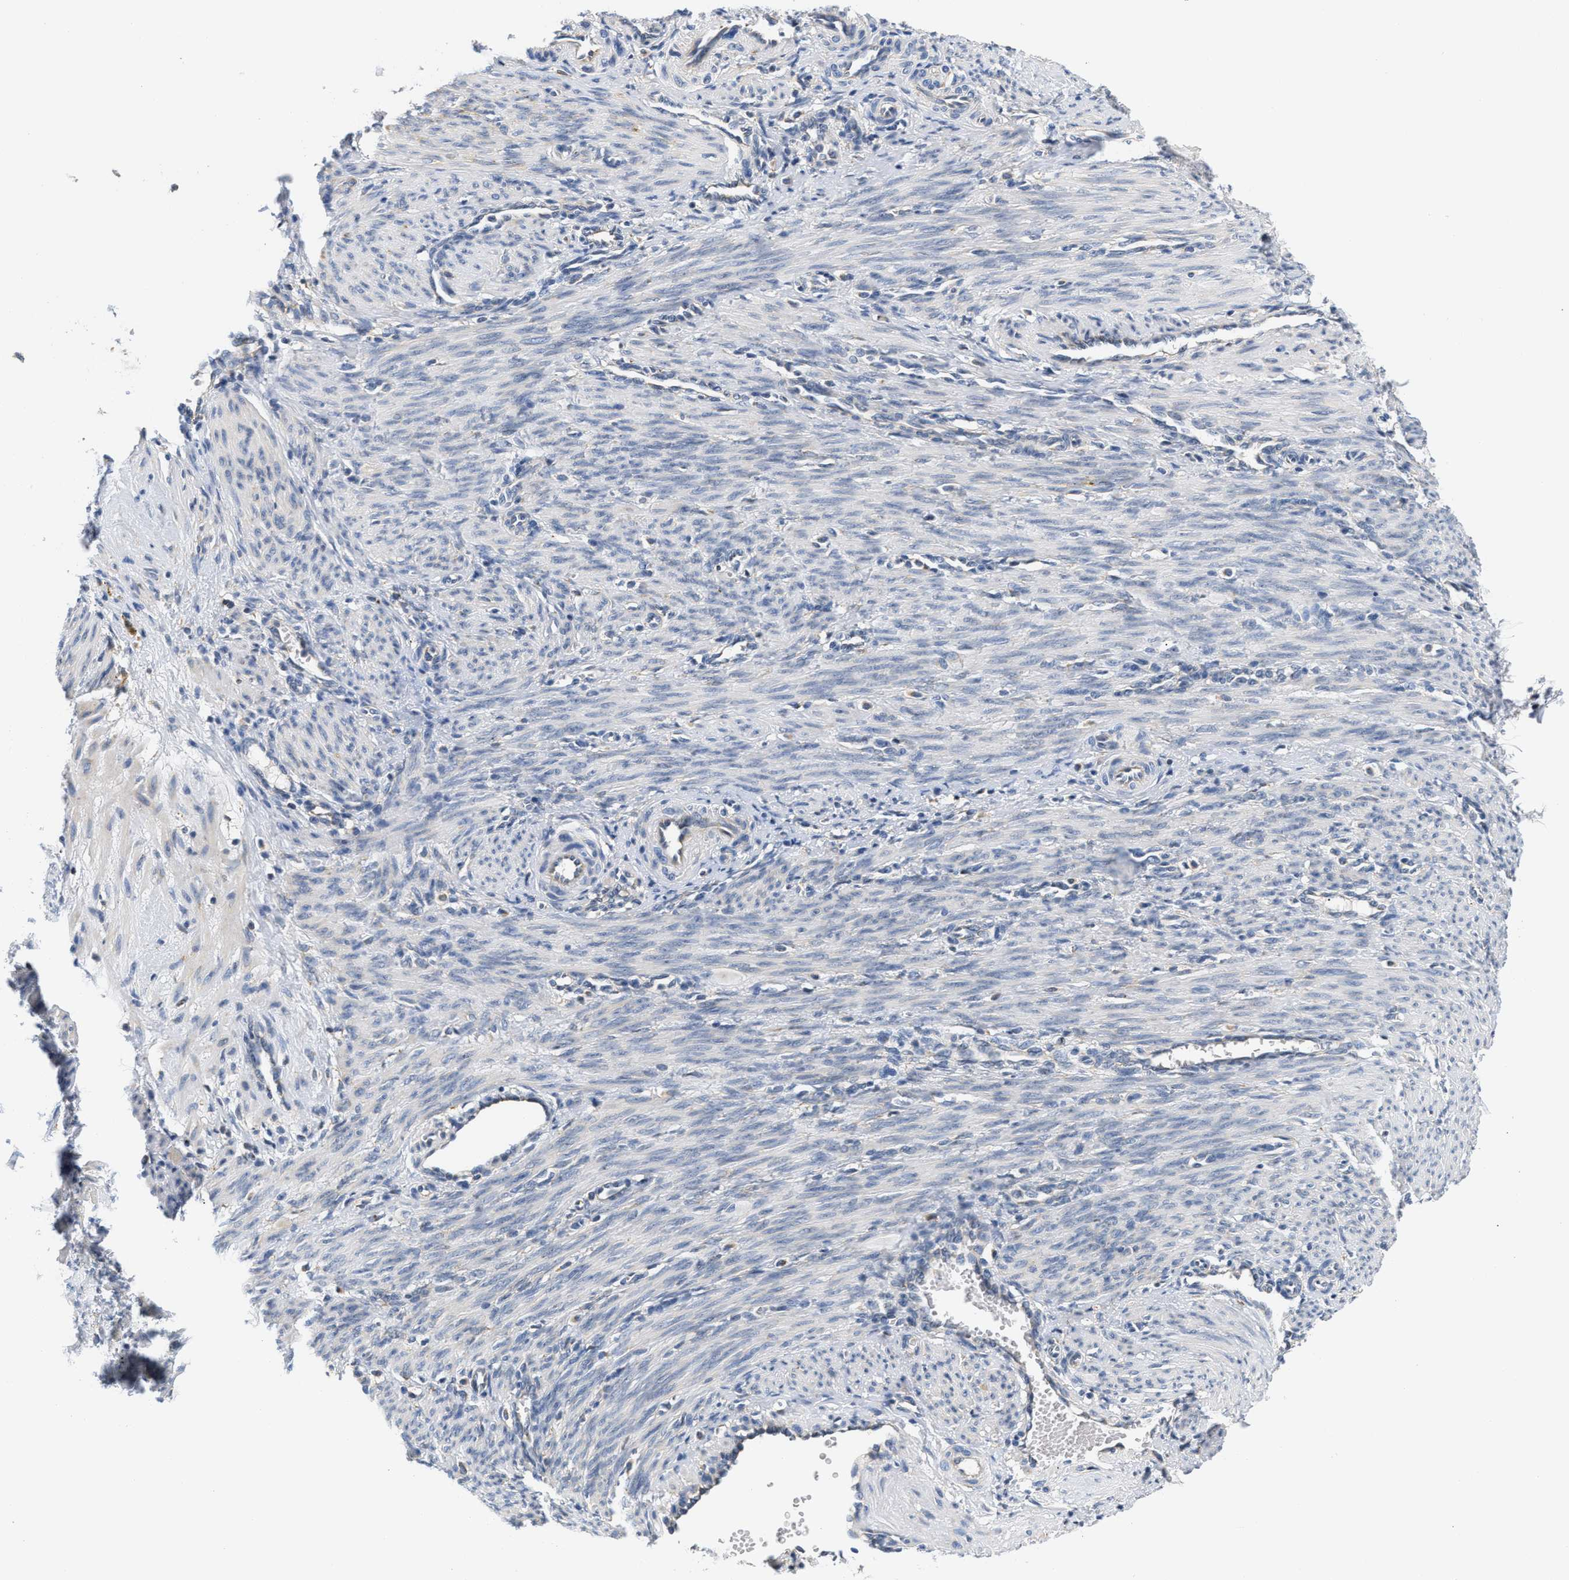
{"staining": {"intensity": "negative", "quantity": "none", "location": "none"}, "tissue": "smooth muscle", "cell_type": "Smooth muscle cells", "image_type": "normal", "snomed": [{"axis": "morphology", "description": "Normal tissue, NOS"}, {"axis": "topography", "description": "Endometrium"}], "caption": "Protein analysis of normal smooth muscle displays no significant staining in smooth muscle cells.", "gene": "HDHD3", "patient": {"sex": "female", "age": 33}}